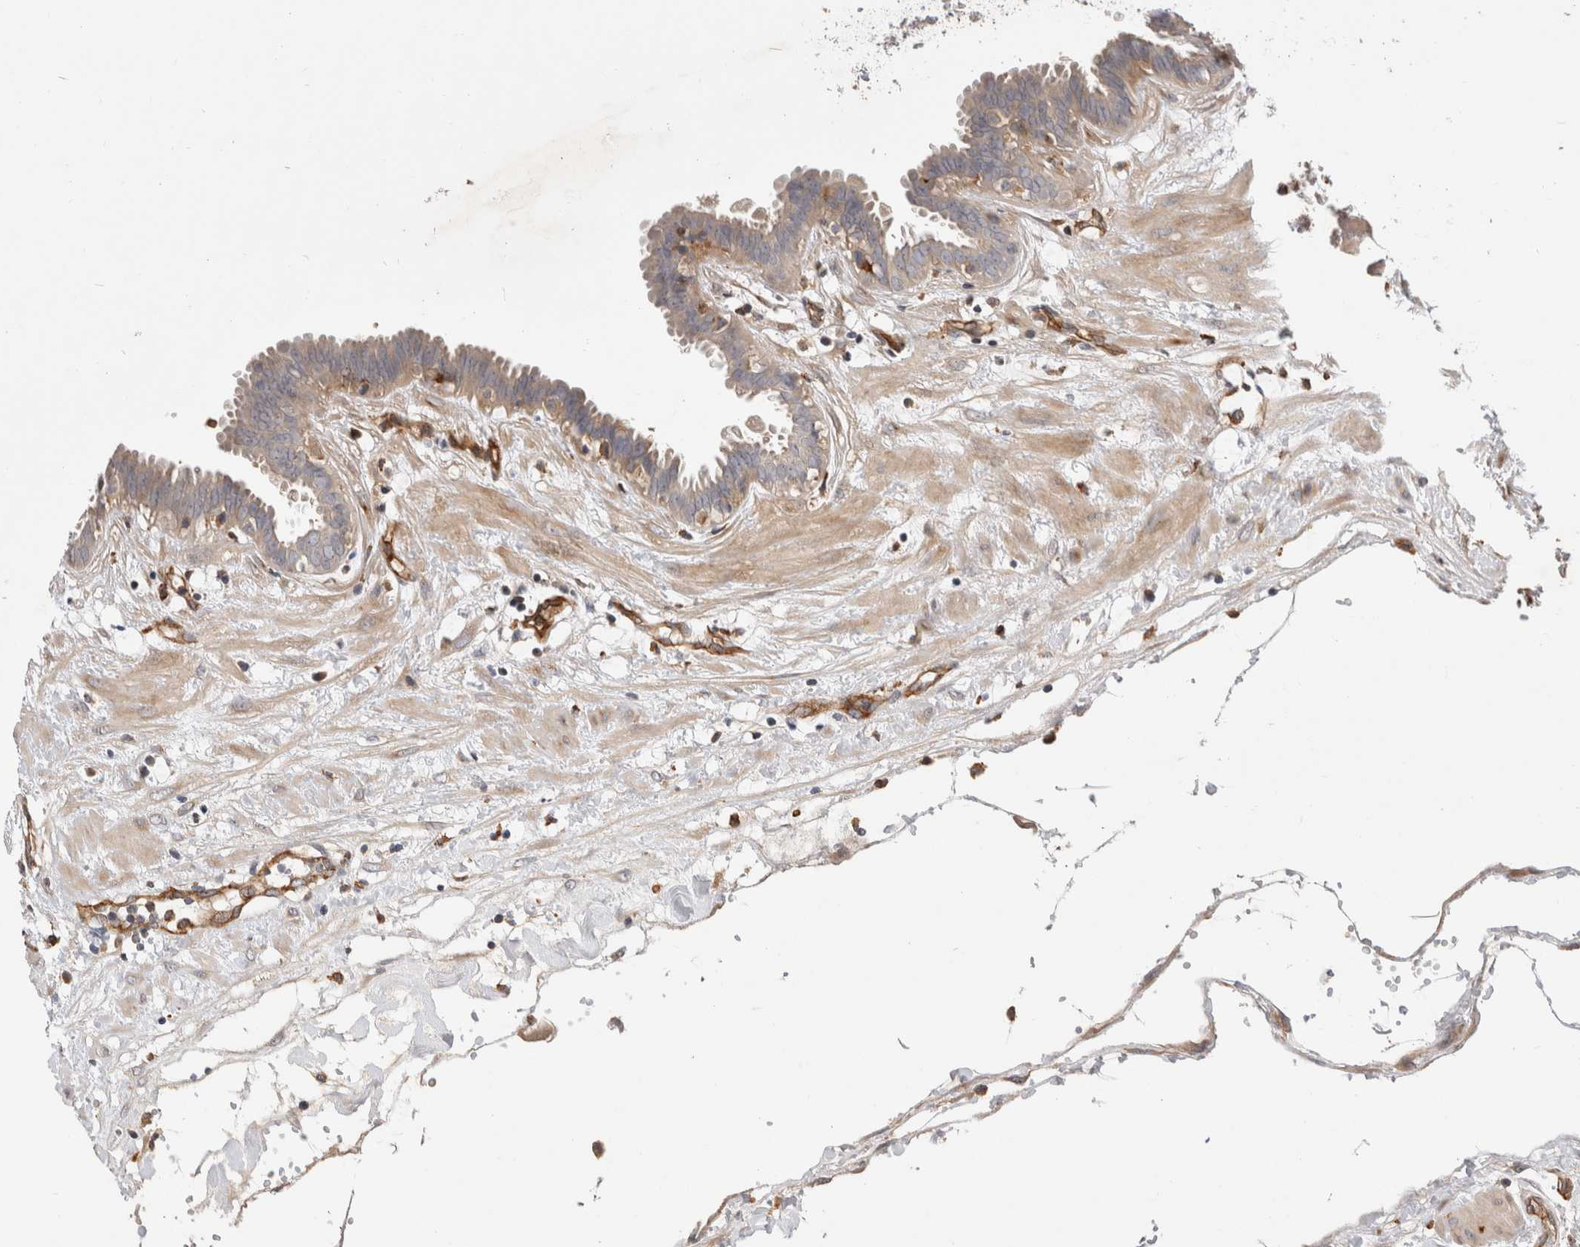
{"staining": {"intensity": "weak", "quantity": "<25%", "location": "cytoplasmic/membranous"}, "tissue": "fallopian tube", "cell_type": "Glandular cells", "image_type": "normal", "snomed": [{"axis": "morphology", "description": "Normal tissue, NOS"}, {"axis": "topography", "description": "Fallopian tube"}, {"axis": "topography", "description": "Placenta"}], "caption": "DAB (3,3'-diaminobenzidine) immunohistochemical staining of benign human fallopian tube demonstrates no significant staining in glandular cells.", "gene": "BNIP2", "patient": {"sex": "female", "age": 32}}